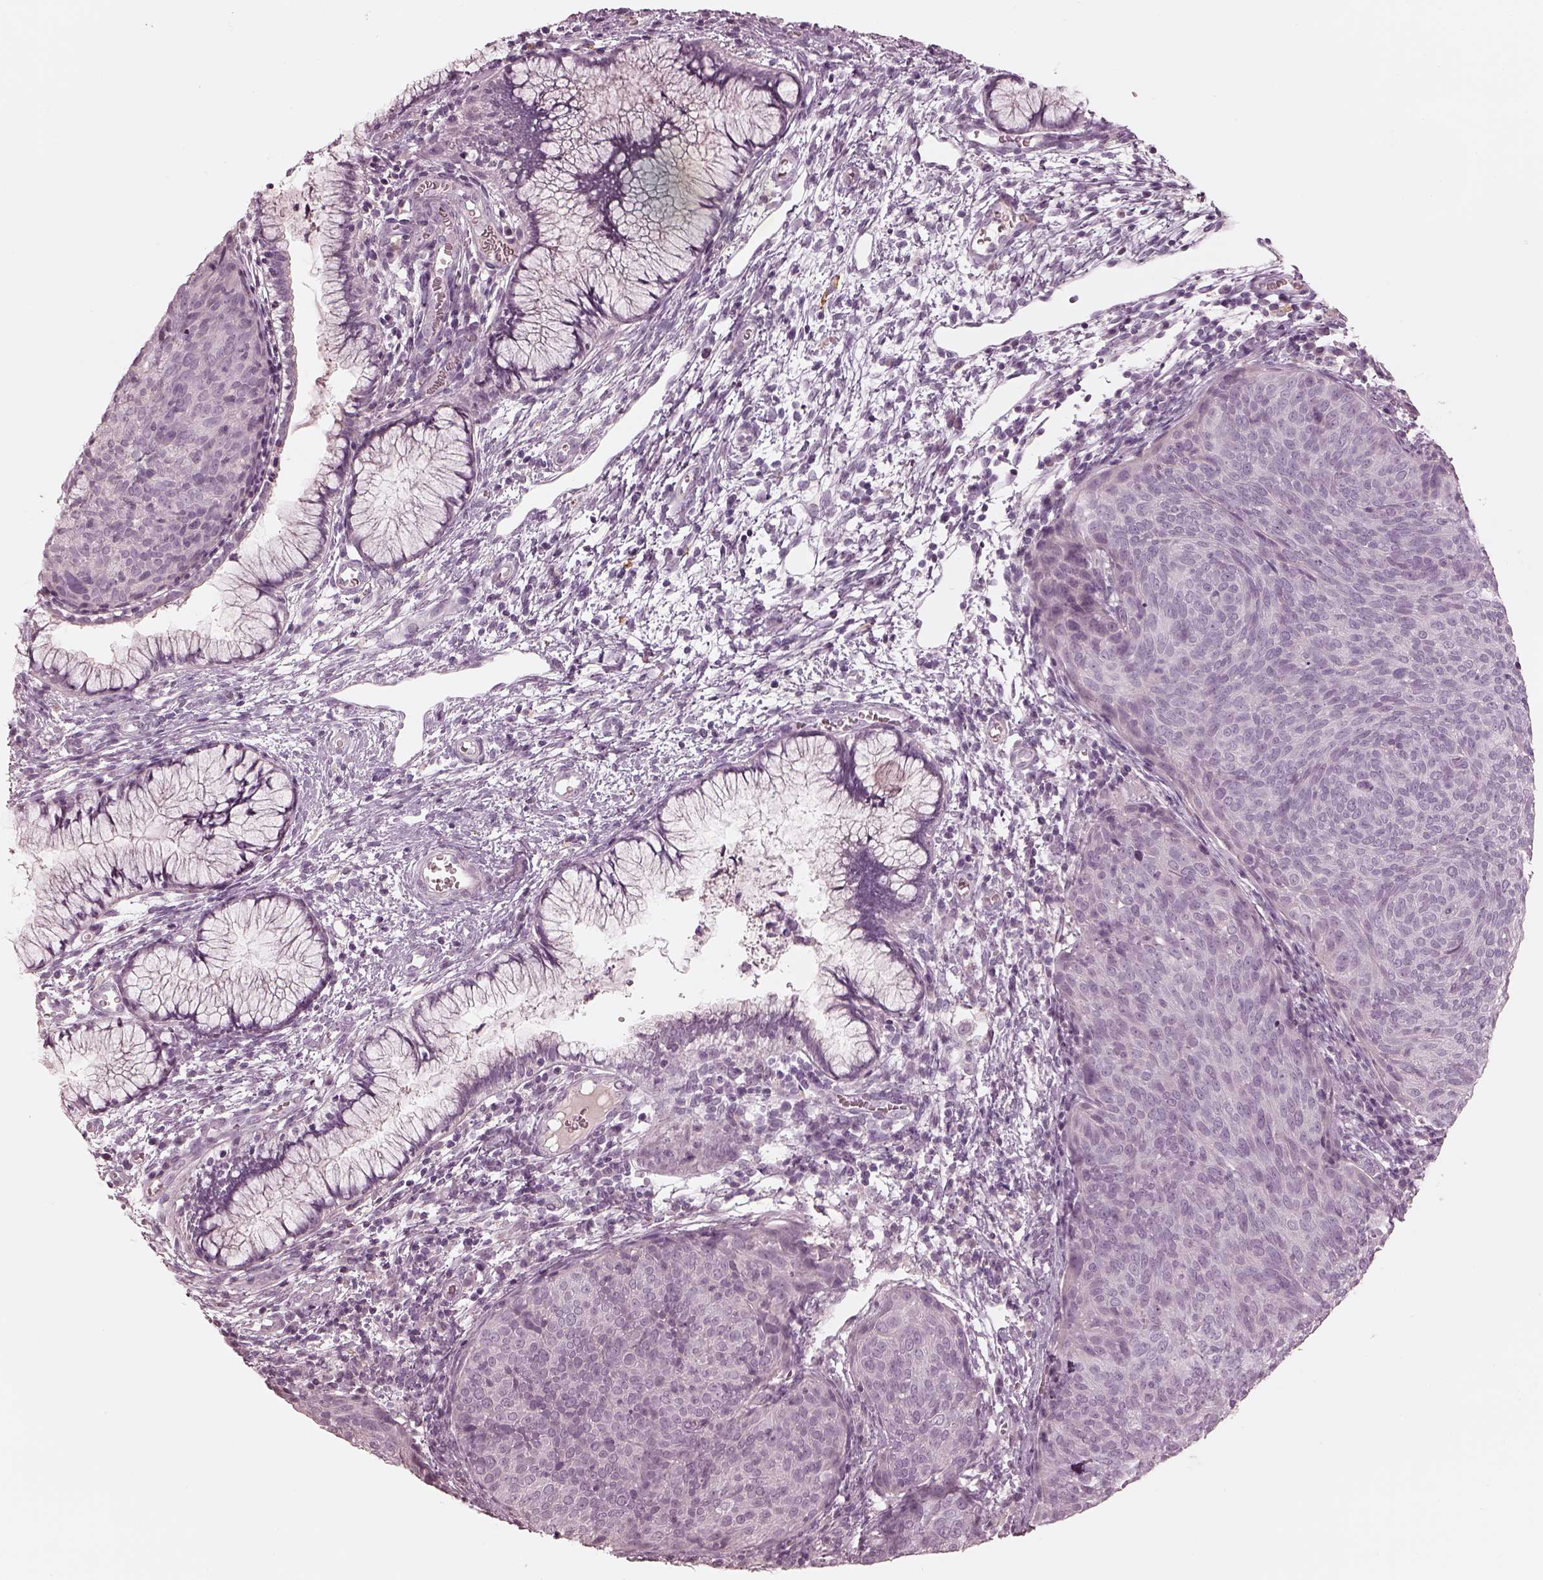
{"staining": {"intensity": "negative", "quantity": "none", "location": "none"}, "tissue": "cervical cancer", "cell_type": "Tumor cells", "image_type": "cancer", "snomed": [{"axis": "morphology", "description": "Squamous cell carcinoma, NOS"}, {"axis": "topography", "description": "Cervix"}], "caption": "An image of squamous cell carcinoma (cervical) stained for a protein exhibits no brown staining in tumor cells.", "gene": "ADRB3", "patient": {"sex": "female", "age": 39}}